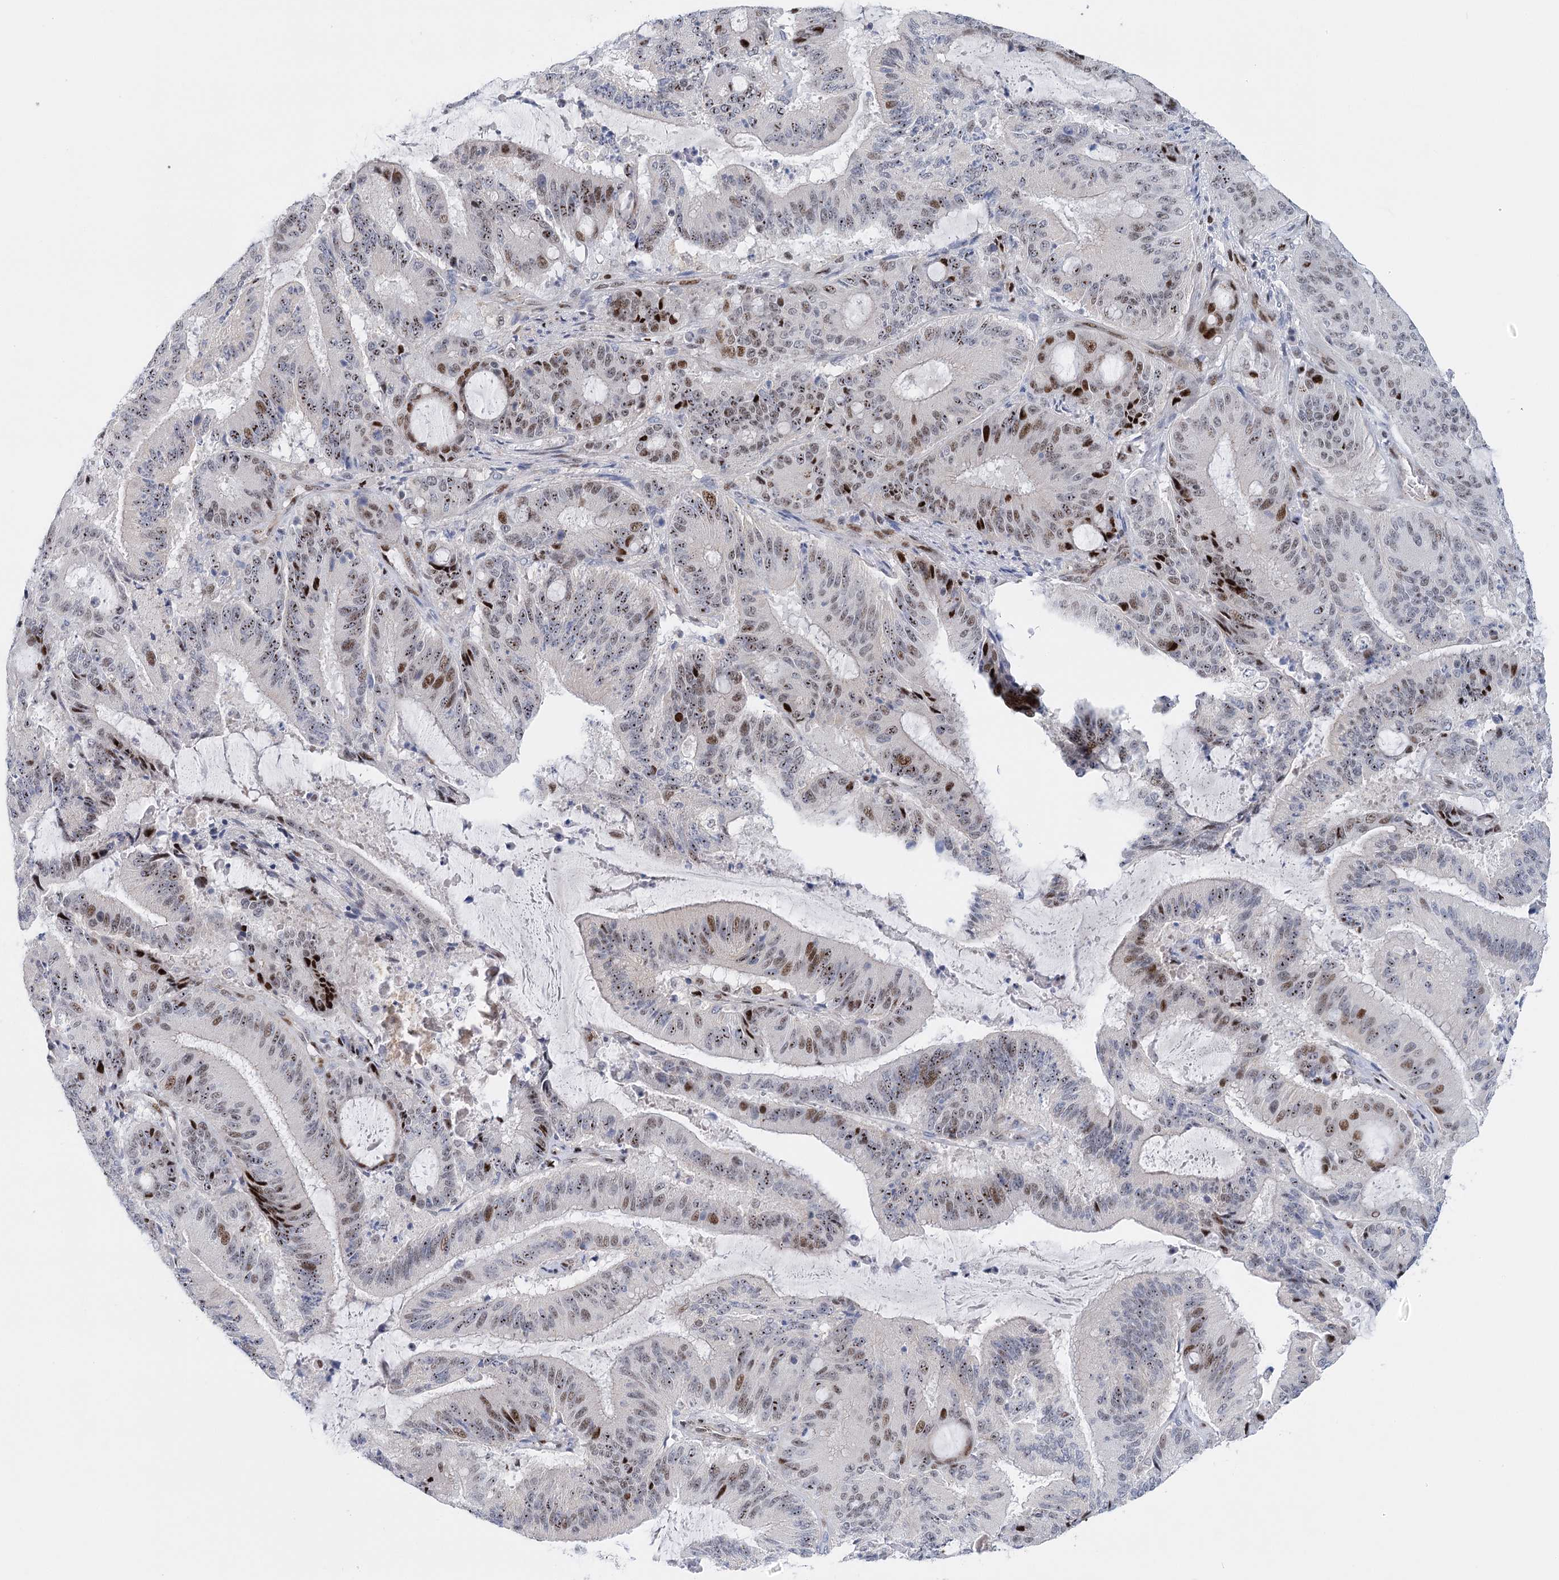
{"staining": {"intensity": "moderate", "quantity": "25%-75%", "location": "nuclear"}, "tissue": "liver cancer", "cell_type": "Tumor cells", "image_type": "cancer", "snomed": [{"axis": "morphology", "description": "Normal tissue, NOS"}, {"axis": "morphology", "description": "Cholangiocarcinoma"}, {"axis": "topography", "description": "Liver"}, {"axis": "topography", "description": "Peripheral nerve tissue"}], "caption": "A high-resolution photomicrograph shows immunohistochemistry (IHC) staining of liver cholangiocarcinoma, which demonstrates moderate nuclear staining in about 25%-75% of tumor cells.", "gene": "CAMTA1", "patient": {"sex": "female", "age": 73}}